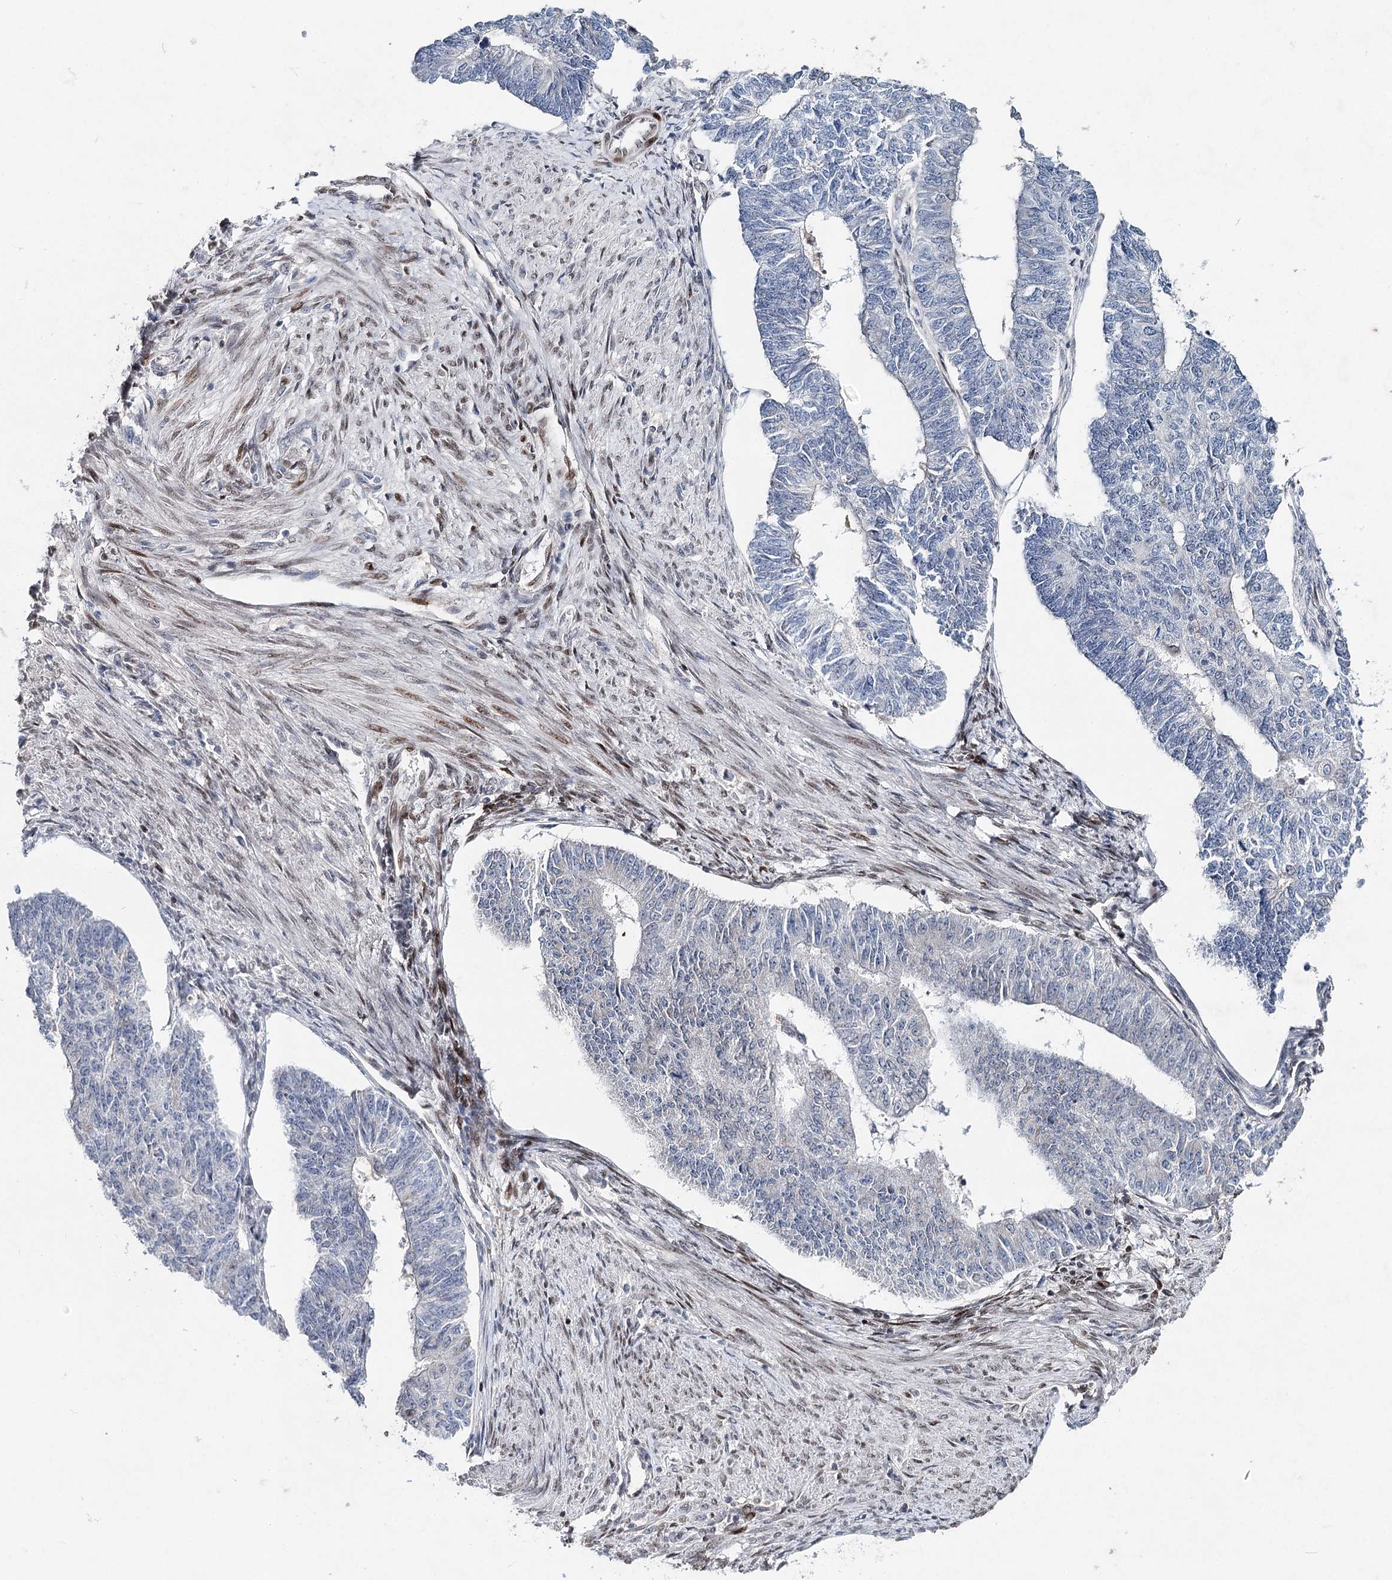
{"staining": {"intensity": "negative", "quantity": "none", "location": "none"}, "tissue": "endometrial cancer", "cell_type": "Tumor cells", "image_type": "cancer", "snomed": [{"axis": "morphology", "description": "Adenocarcinoma, NOS"}, {"axis": "topography", "description": "Endometrium"}], "caption": "This histopathology image is of adenocarcinoma (endometrial) stained with IHC to label a protein in brown with the nuclei are counter-stained blue. There is no expression in tumor cells. The staining is performed using DAB (3,3'-diaminobenzidine) brown chromogen with nuclei counter-stained in using hematoxylin.", "gene": "FRMD4A", "patient": {"sex": "female", "age": 32}}